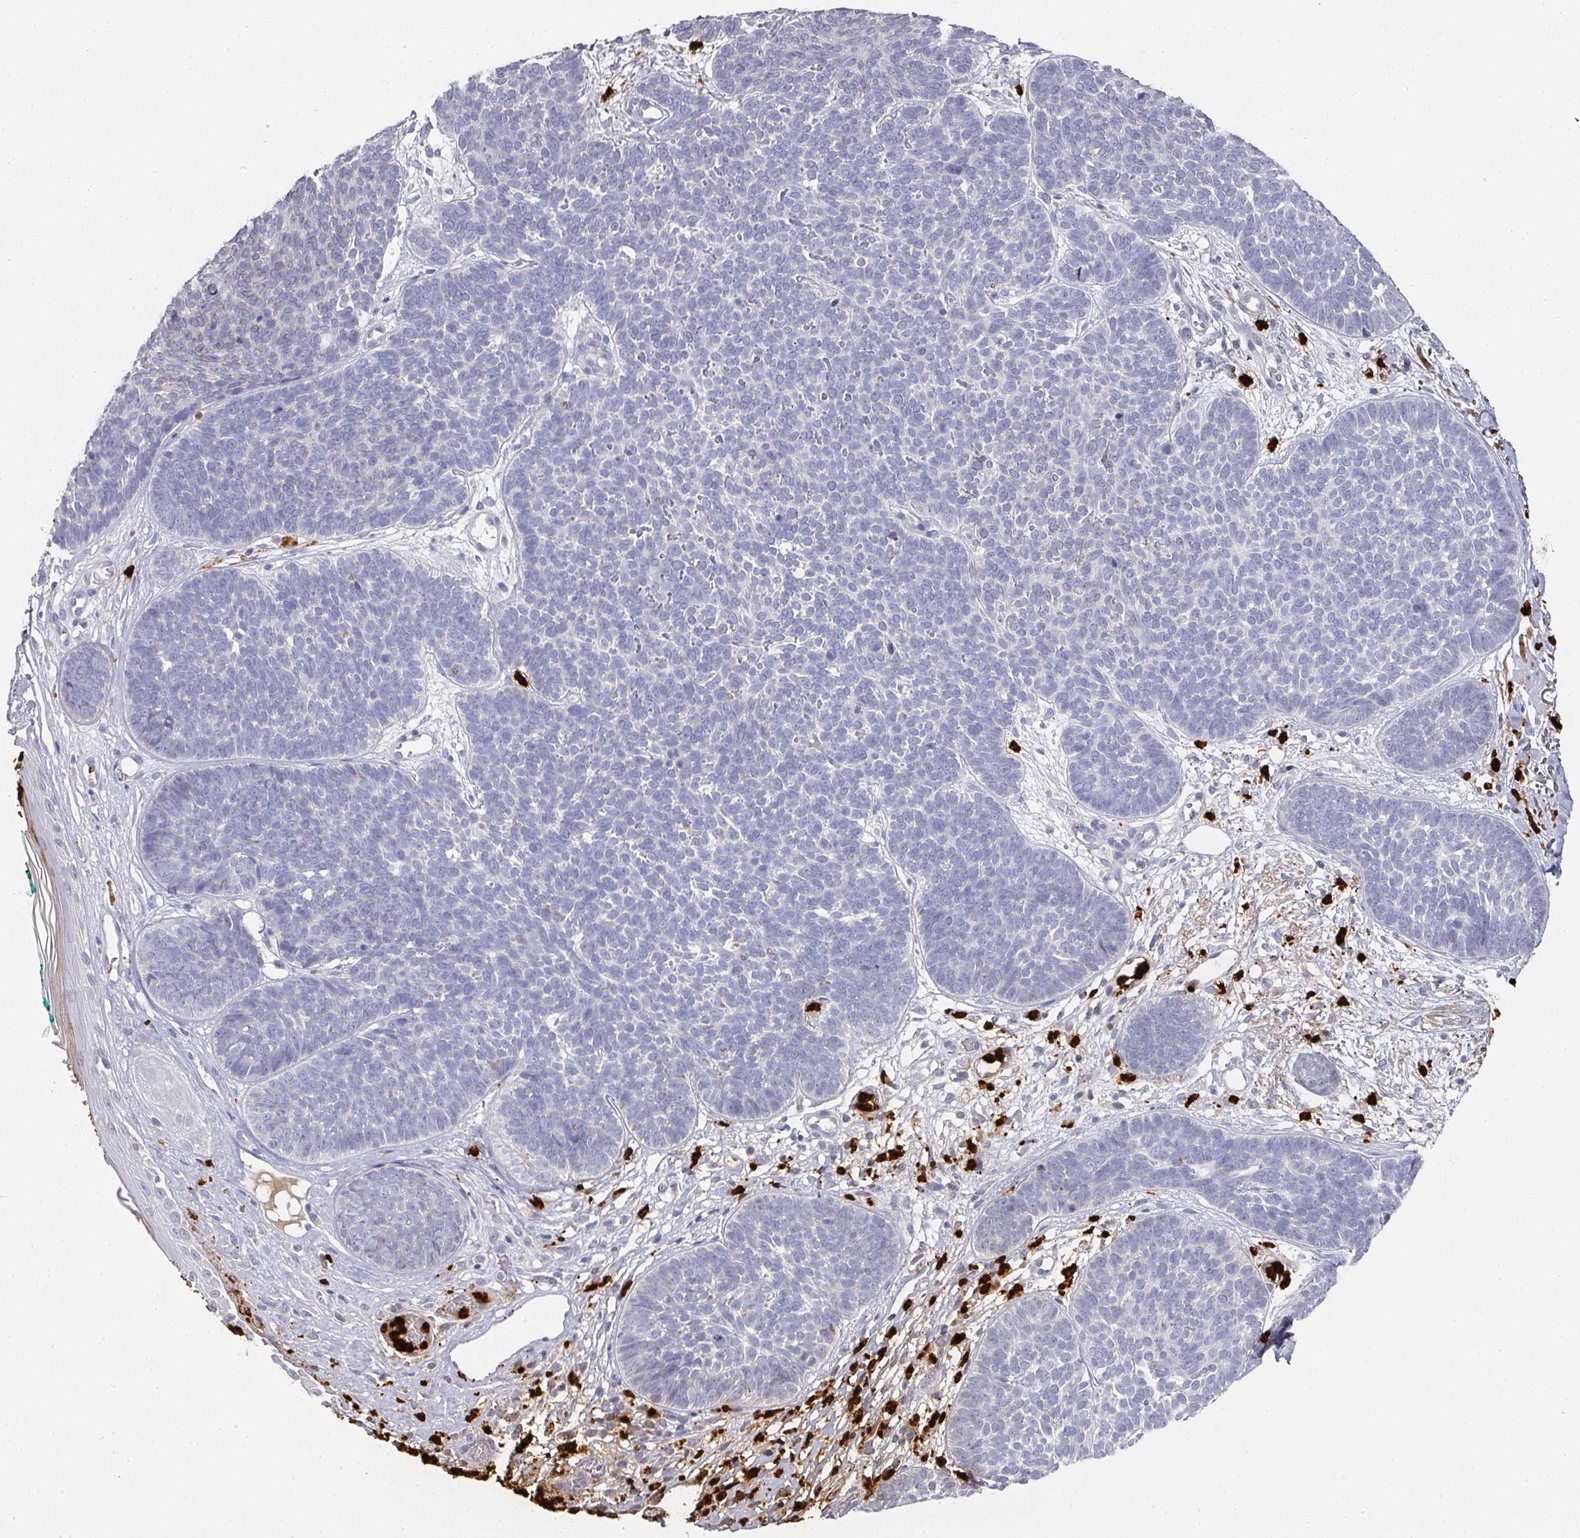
{"staining": {"intensity": "negative", "quantity": "none", "location": "none"}, "tissue": "skin cancer", "cell_type": "Tumor cells", "image_type": "cancer", "snomed": [{"axis": "morphology", "description": "Basal cell carcinoma"}, {"axis": "topography", "description": "Skin"}, {"axis": "topography", "description": "Skin of neck"}, {"axis": "topography", "description": "Skin of shoulder"}, {"axis": "topography", "description": "Skin of back"}], "caption": "Human skin cancer stained for a protein using immunohistochemistry shows no expression in tumor cells.", "gene": "CAMP", "patient": {"sex": "male", "age": 80}}